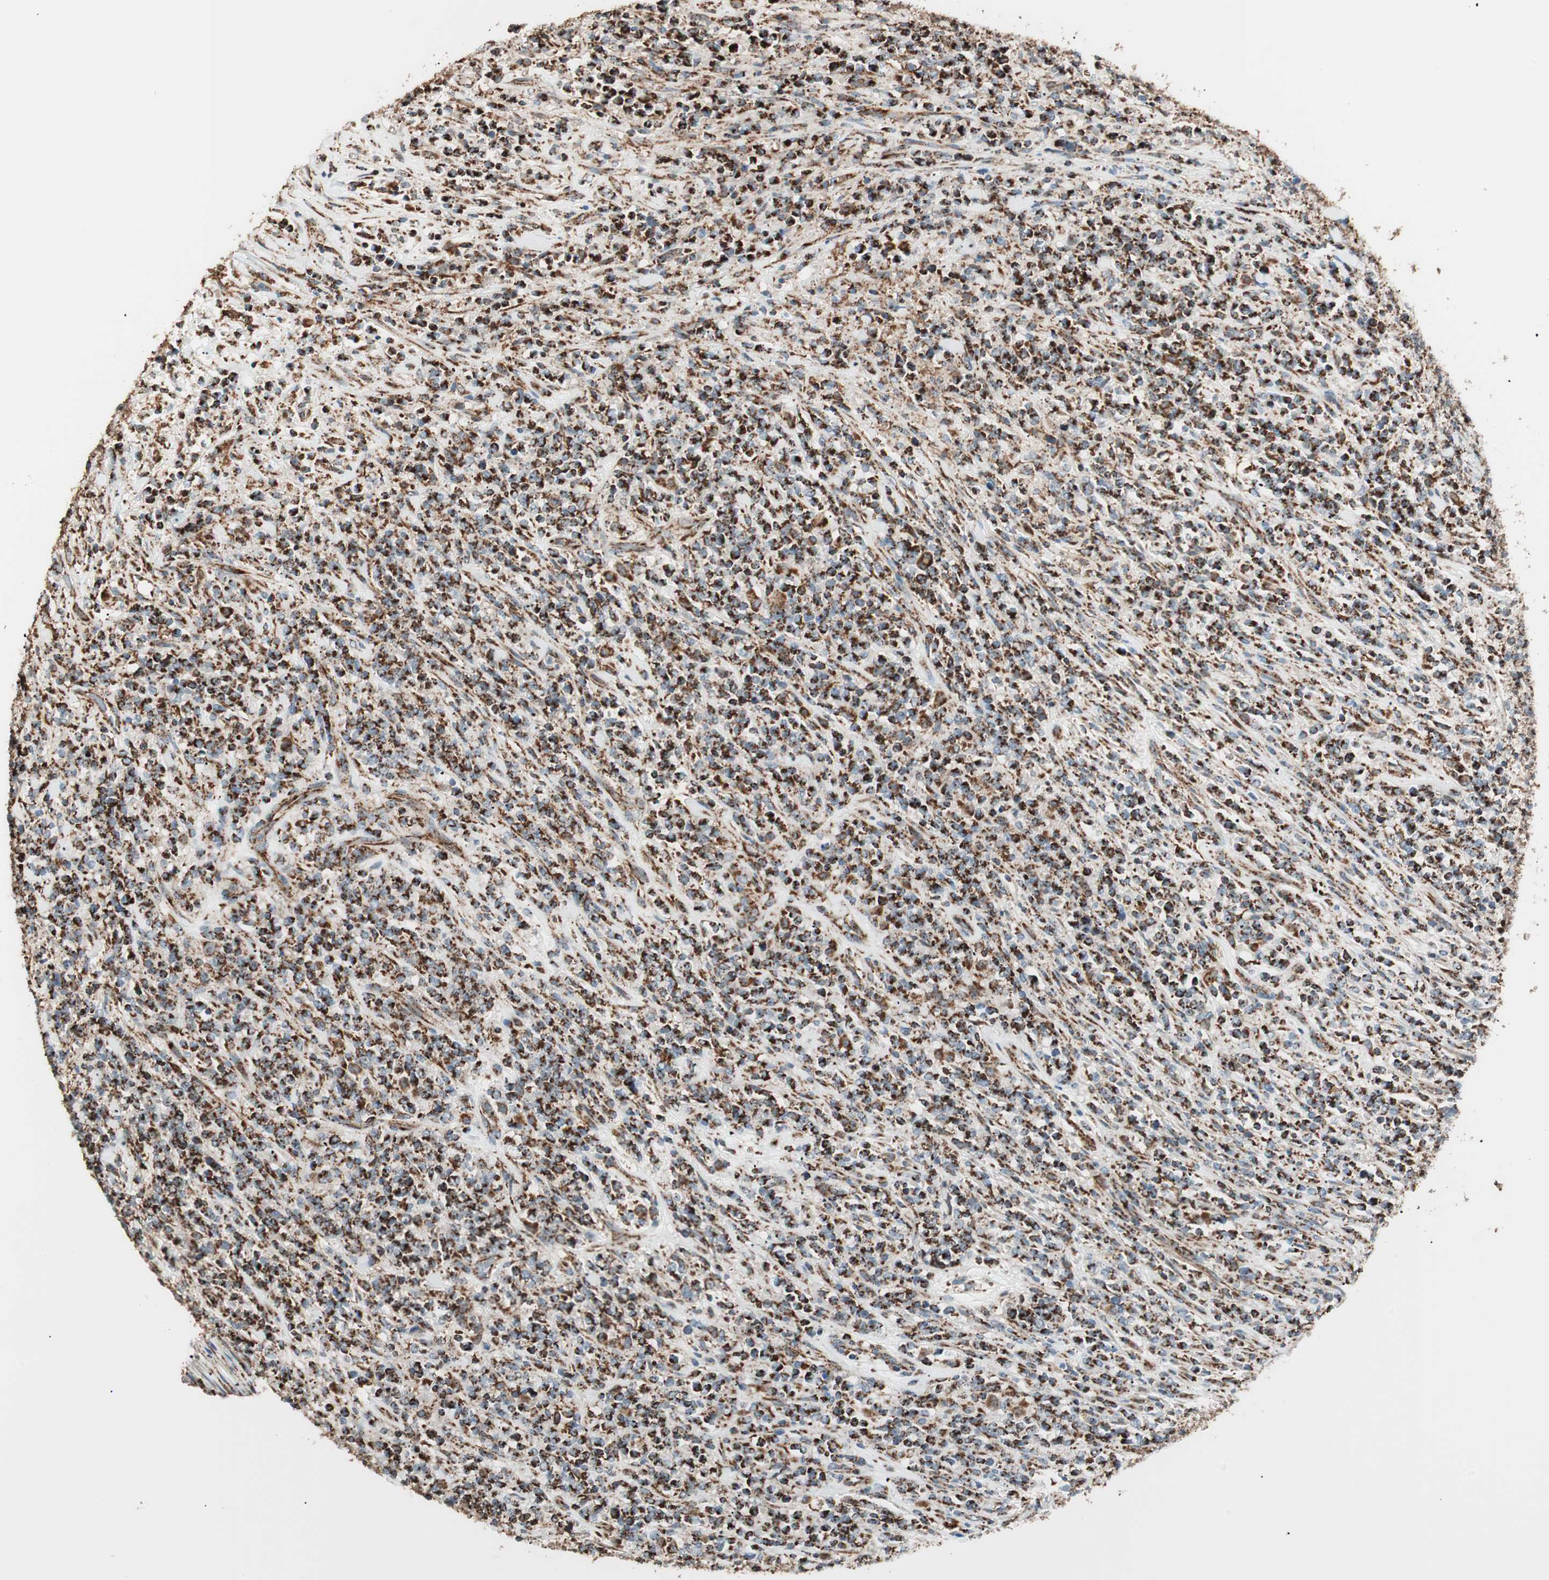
{"staining": {"intensity": "strong", "quantity": ">75%", "location": "cytoplasmic/membranous"}, "tissue": "lymphoma", "cell_type": "Tumor cells", "image_type": "cancer", "snomed": [{"axis": "morphology", "description": "Malignant lymphoma, non-Hodgkin's type, High grade"}, {"axis": "topography", "description": "Soft tissue"}], "caption": "High-power microscopy captured an immunohistochemistry (IHC) micrograph of malignant lymphoma, non-Hodgkin's type (high-grade), revealing strong cytoplasmic/membranous positivity in about >75% of tumor cells.", "gene": "TOMM22", "patient": {"sex": "male", "age": 18}}